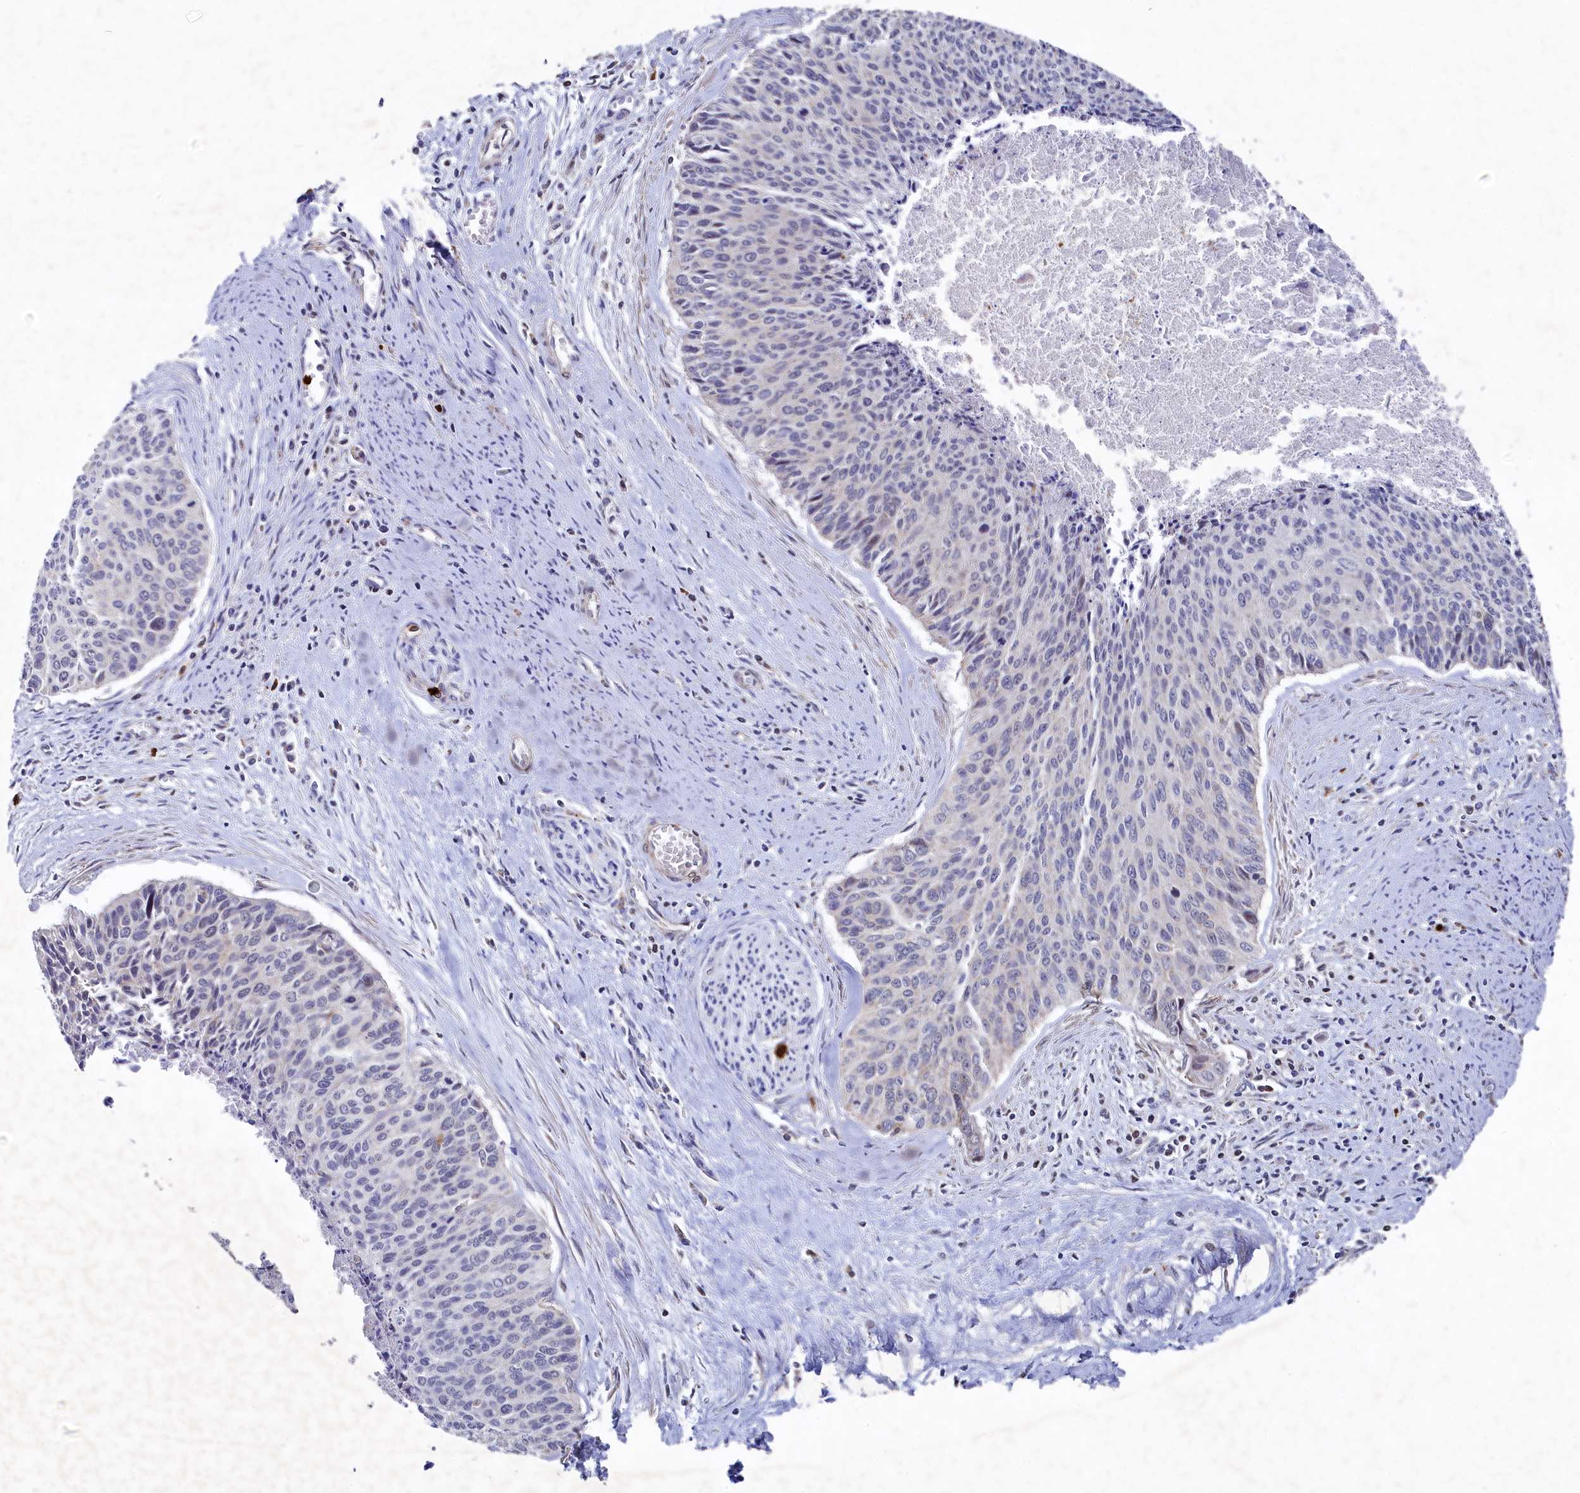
{"staining": {"intensity": "negative", "quantity": "none", "location": "none"}, "tissue": "cervical cancer", "cell_type": "Tumor cells", "image_type": "cancer", "snomed": [{"axis": "morphology", "description": "Squamous cell carcinoma, NOS"}, {"axis": "topography", "description": "Cervix"}], "caption": "Cervical squamous cell carcinoma stained for a protein using immunohistochemistry (IHC) demonstrates no expression tumor cells.", "gene": "CHCHD1", "patient": {"sex": "female", "age": 55}}